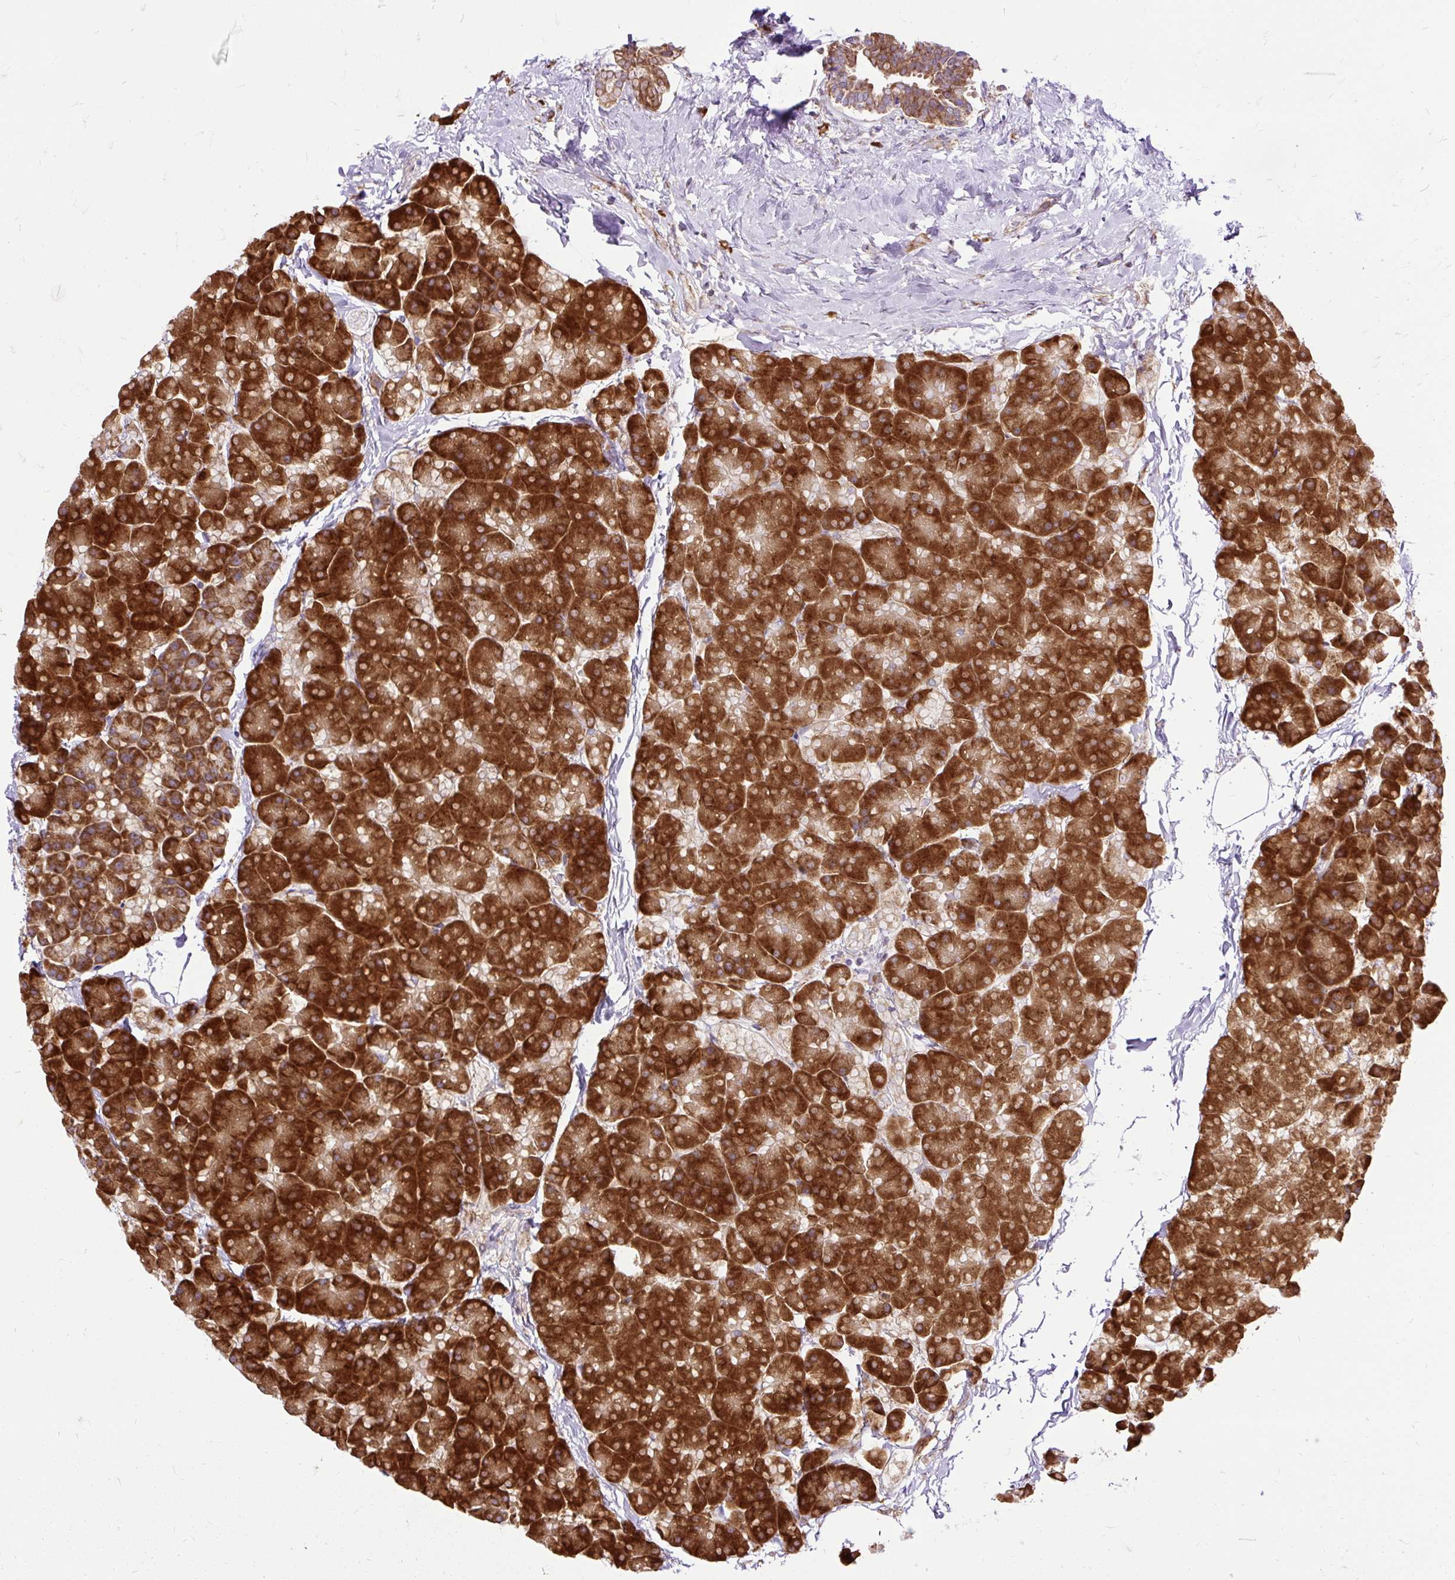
{"staining": {"intensity": "strong", "quantity": ">75%", "location": "cytoplasmic/membranous"}, "tissue": "pancreas", "cell_type": "Exocrine glandular cells", "image_type": "normal", "snomed": [{"axis": "morphology", "description": "Normal tissue, NOS"}, {"axis": "topography", "description": "Pancreas"}], "caption": "Immunohistochemistry (IHC) photomicrograph of unremarkable human pancreas stained for a protein (brown), which displays high levels of strong cytoplasmic/membranous expression in about >75% of exocrine glandular cells.", "gene": "RPS5", "patient": {"sex": "male", "age": 35}}